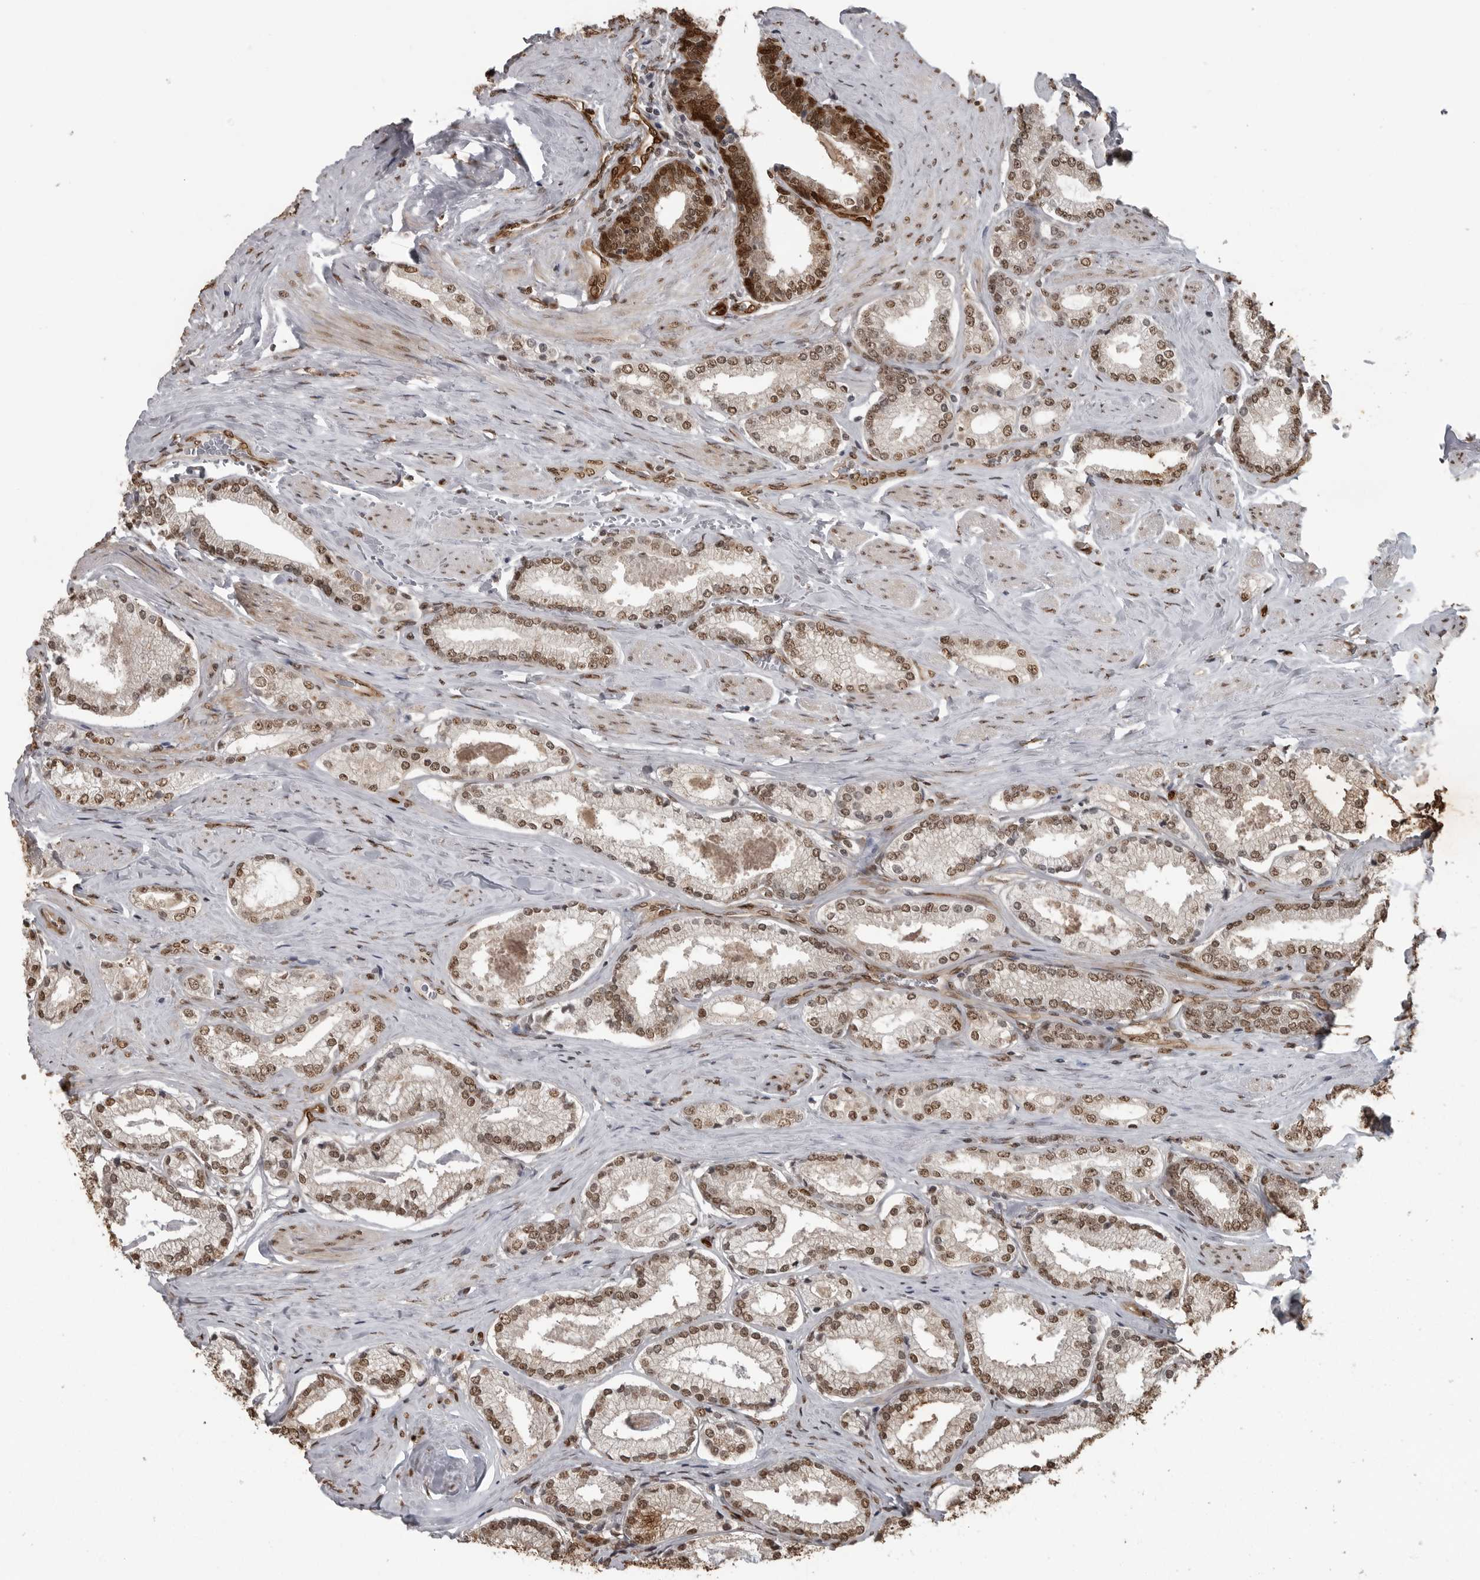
{"staining": {"intensity": "moderate", "quantity": ">75%", "location": "nuclear"}, "tissue": "prostate cancer", "cell_type": "Tumor cells", "image_type": "cancer", "snomed": [{"axis": "morphology", "description": "Adenocarcinoma, Low grade"}, {"axis": "topography", "description": "Prostate"}], "caption": "Tumor cells show medium levels of moderate nuclear expression in about >75% of cells in human prostate cancer (low-grade adenocarcinoma).", "gene": "SMAD2", "patient": {"sex": "male", "age": 71}}